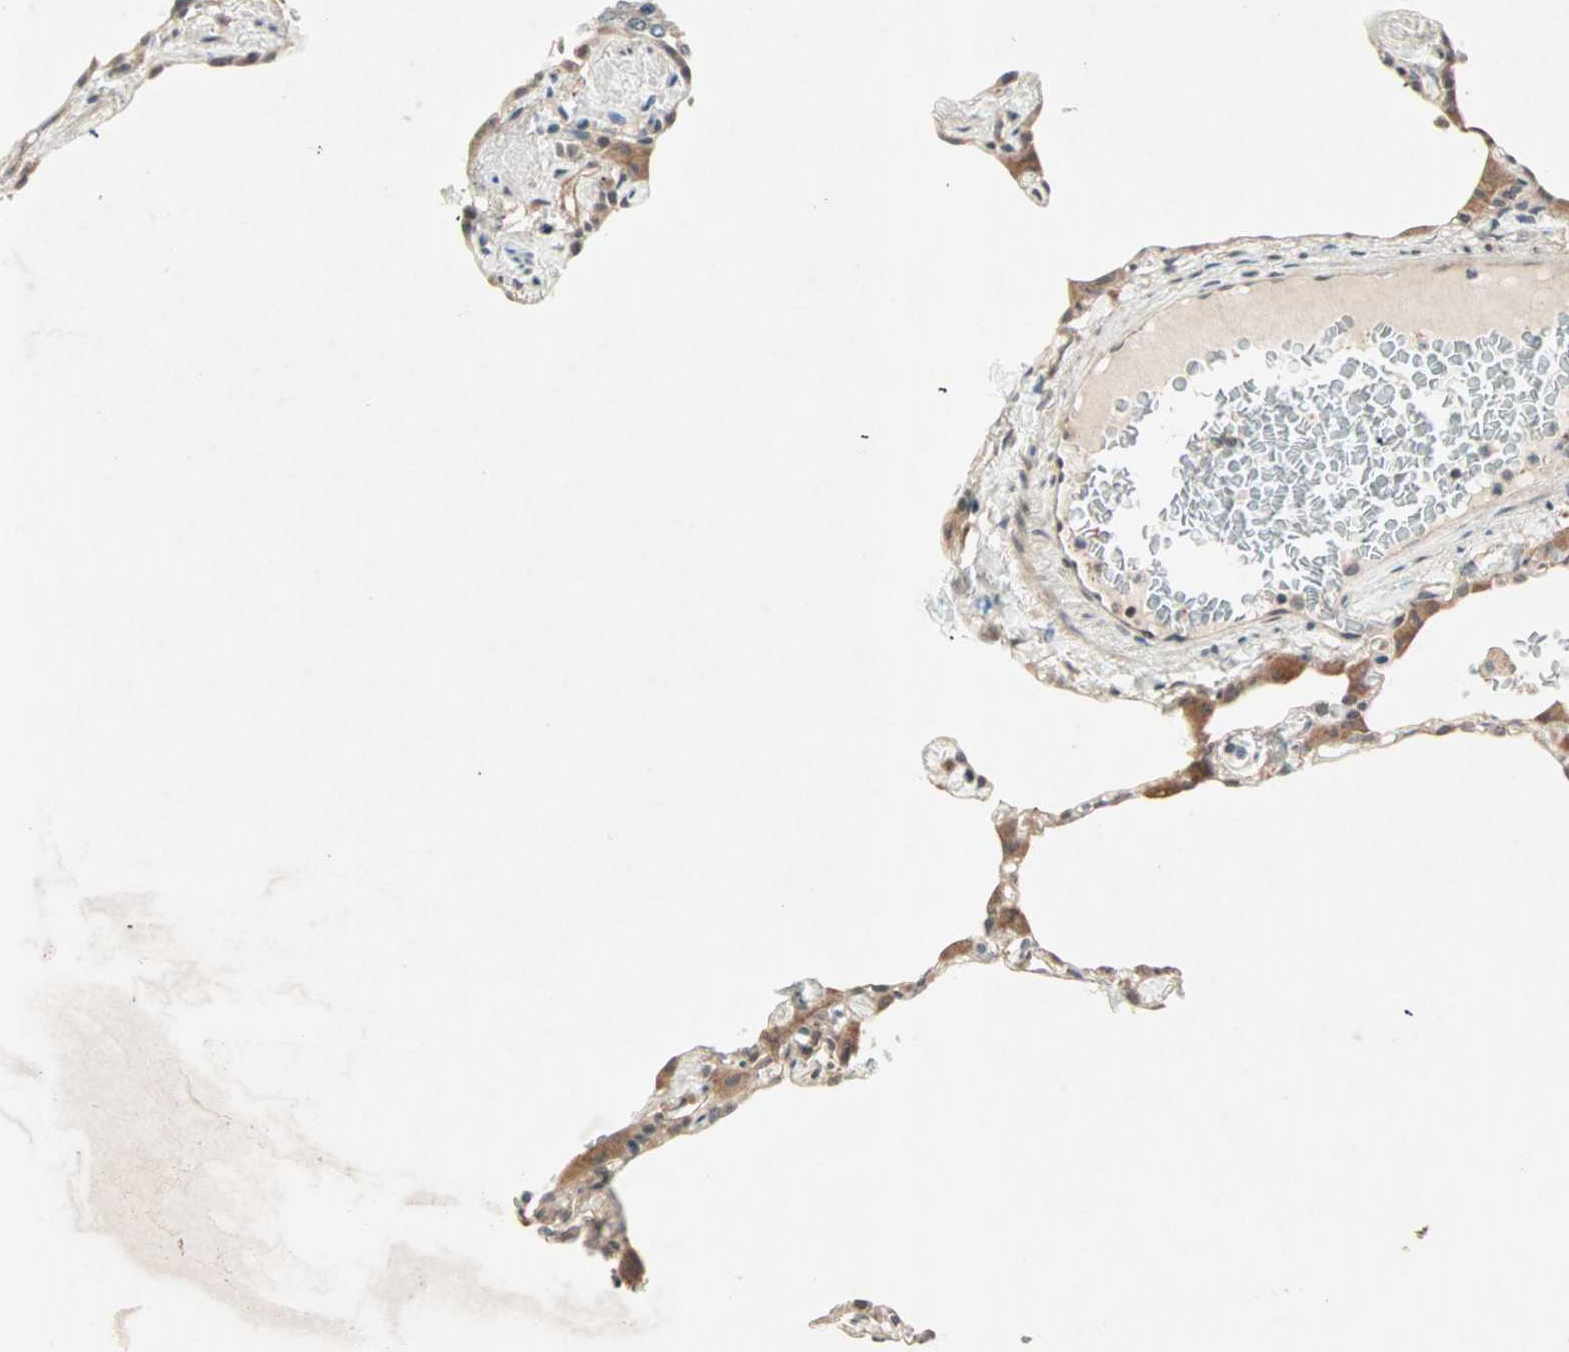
{"staining": {"intensity": "weak", "quantity": "25%-75%", "location": "cytoplasmic/membranous"}, "tissue": "lung", "cell_type": "Alveolar cells", "image_type": "normal", "snomed": [{"axis": "morphology", "description": "Normal tissue, NOS"}, {"axis": "topography", "description": "Lung"}], "caption": "DAB immunohistochemical staining of benign human lung demonstrates weak cytoplasmic/membranous protein positivity in about 25%-75% of alveolar cells.", "gene": "PGBD1", "patient": {"sex": "female", "age": 49}}